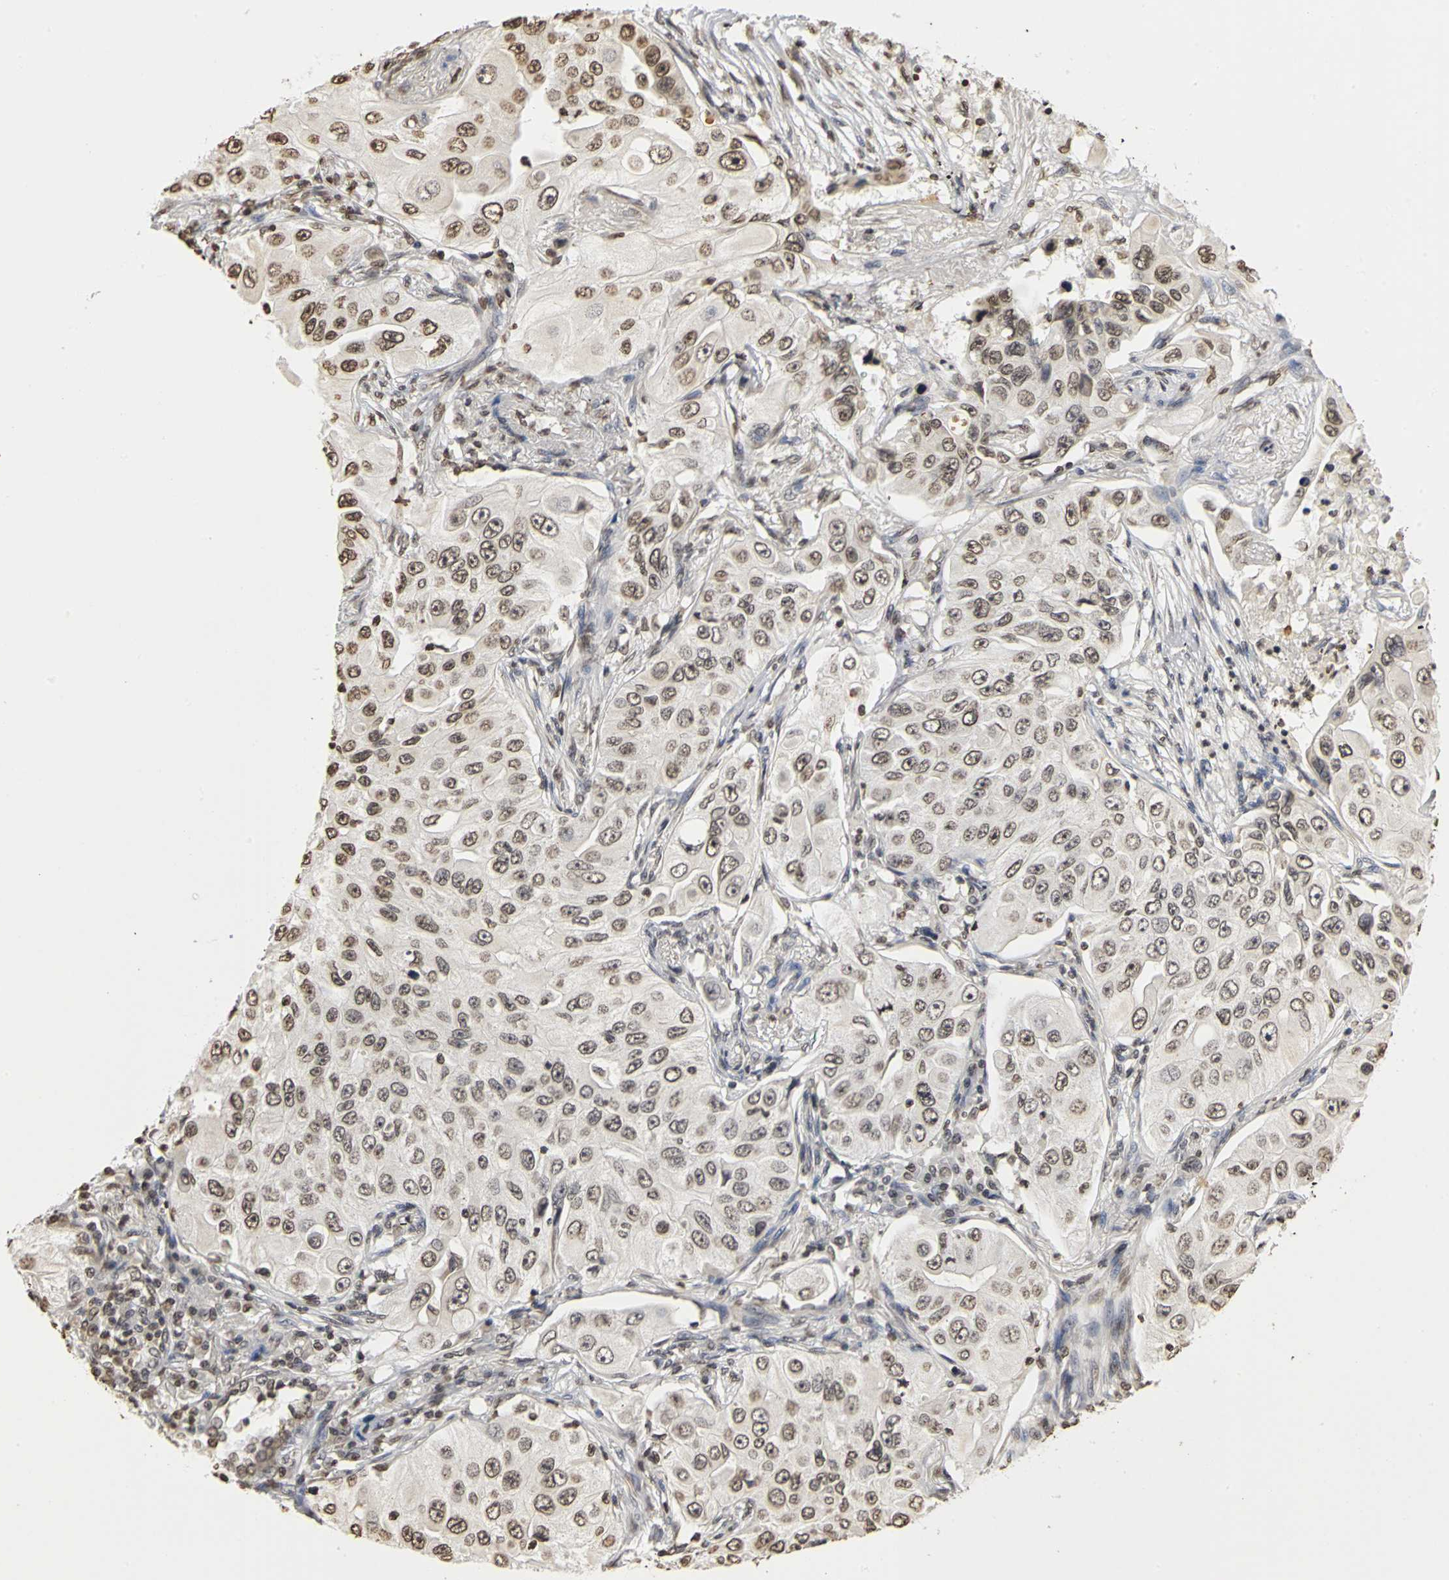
{"staining": {"intensity": "weak", "quantity": "25%-75%", "location": "nuclear"}, "tissue": "lung cancer", "cell_type": "Tumor cells", "image_type": "cancer", "snomed": [{"axis": "morphology", "description": "Adenocarcinoma, NOS"}, {"axis": "topography", "description": "Lung"}], "caption": "Lung cancer (adenocarcinoma) stained with immunohistochemistry displays weak nuclear expression in approximately 25%-75% of tumor cells.", "gene": "ERCC2", "patient": {"sex": "male", "age": 84}}